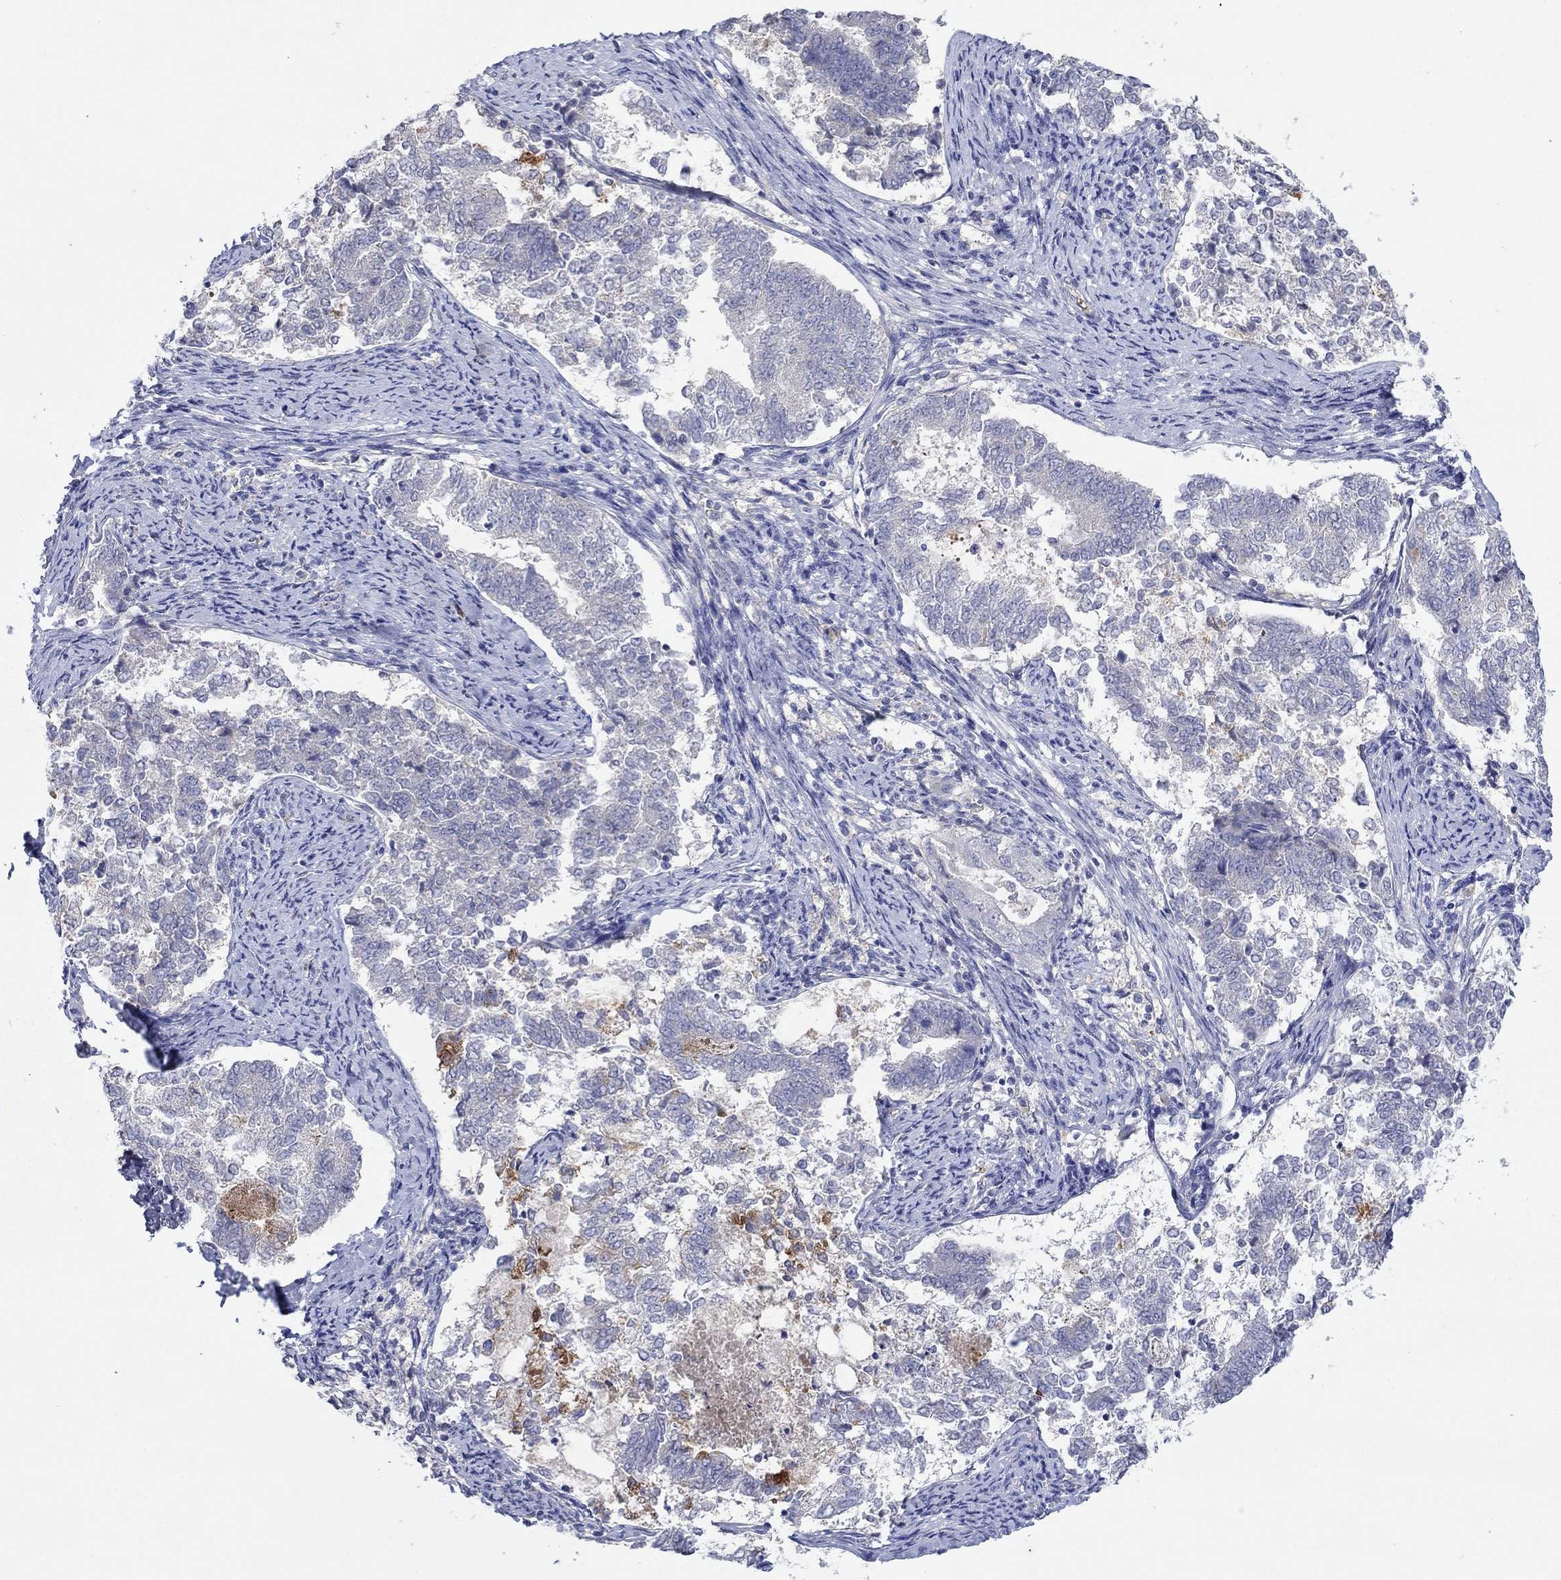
{"staining": {"intensity": "moderate", "quantity": "<25%", "location": "cytoplasmic/membranous"}, "tissue": "endometrial cancer", "cell_type": "Tumor cells", "image_type": "cancer", "snomed": [{"axis": "morphology", "description": "Adenocarcinoma, NOS"}, {"axis": "topography", "description": "Endometrium"}], "caption": "Endometrial cancer stained with a protein marker displays moderate staining in tumor cells.", "gene": "PLCL2", "patient": {"sex": "female", "age": 65}}